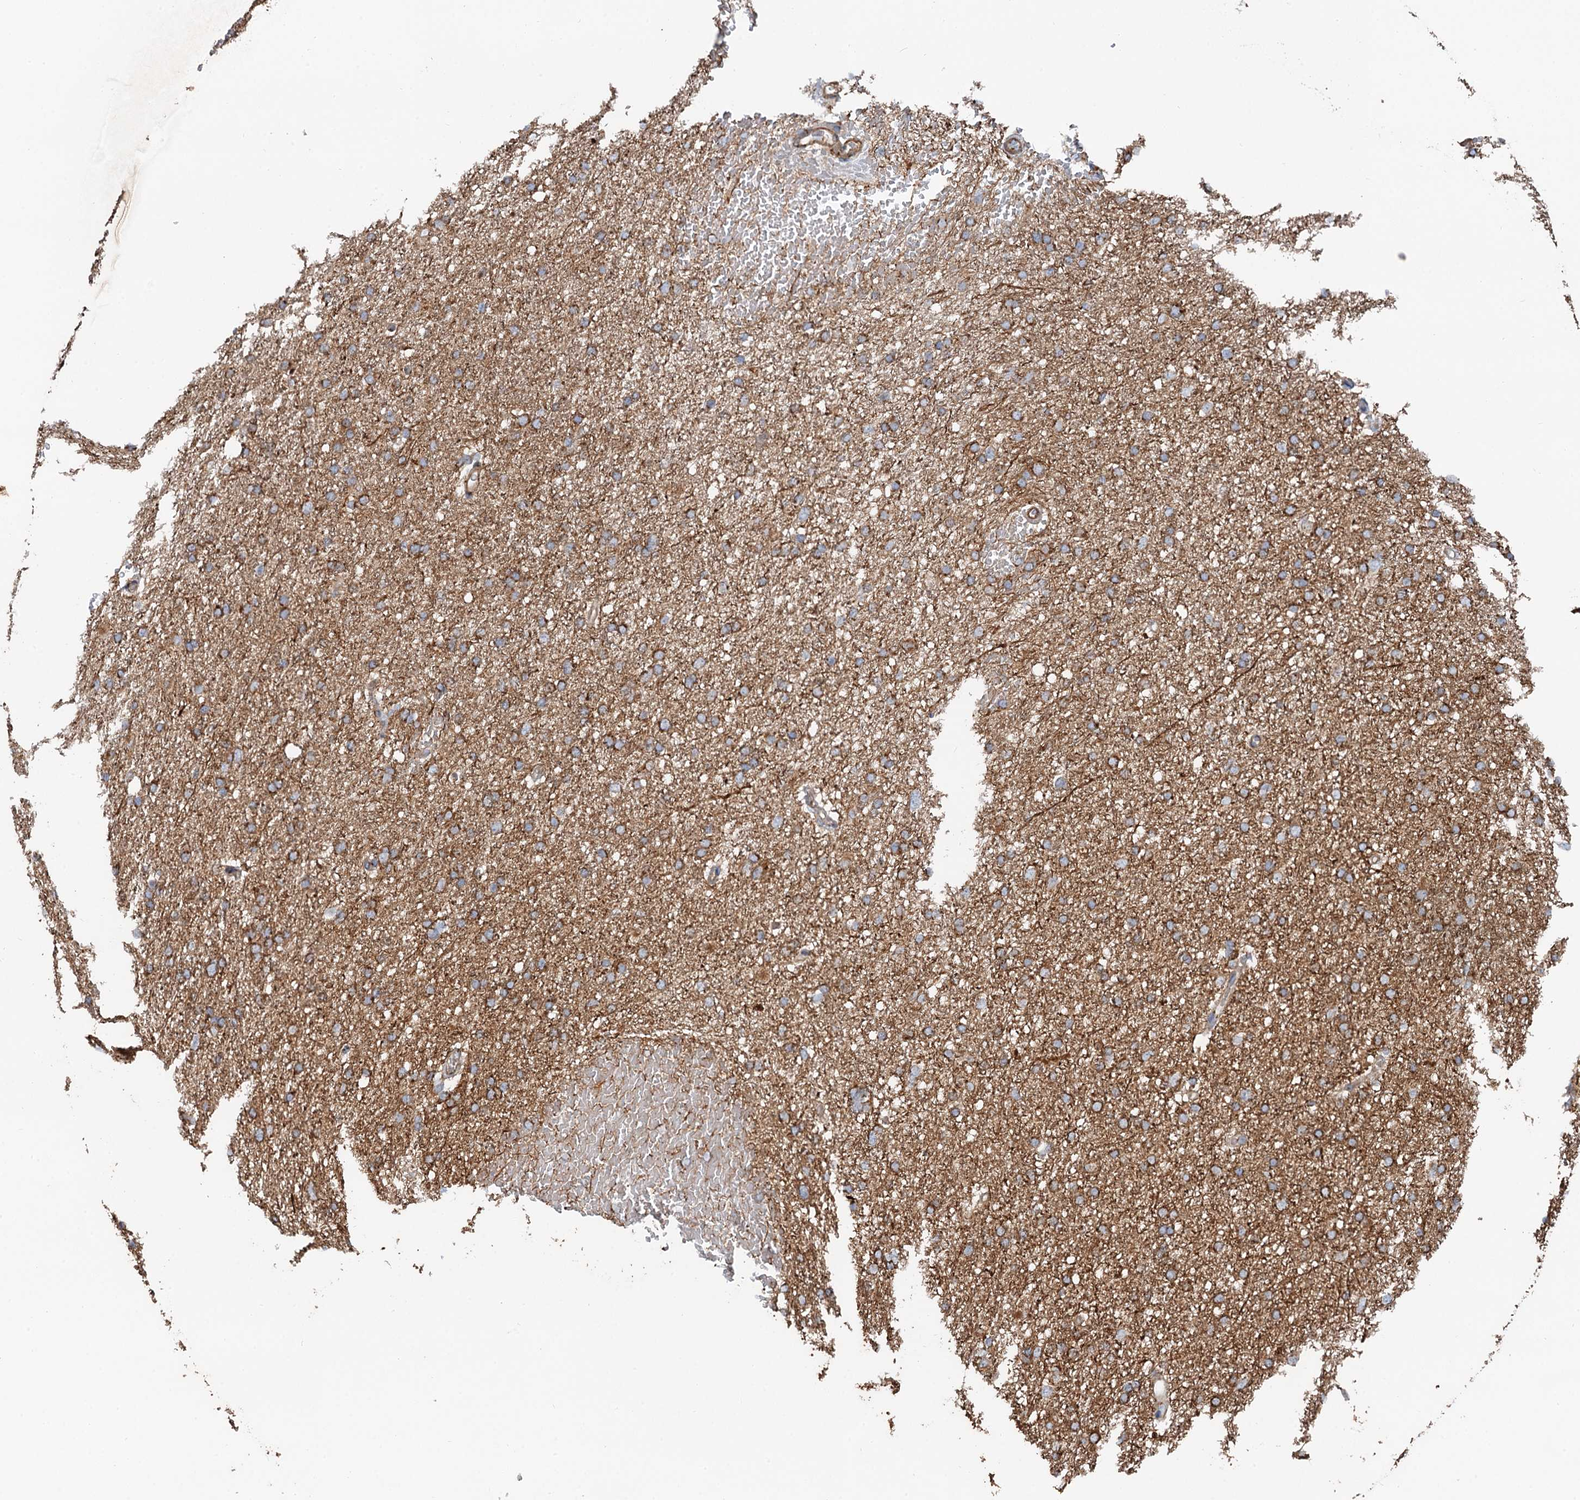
{"staining": {"intensity": "moderate", "quantity": ">75%", "location": "cytoplasmic/membranous"}, "tissue": "glioma", "cell_type": "Tumor cells", "image_type": "cancer", "snomed": [{"axis": "morphology", "description": "Glioma, malignant, High grade"}, {"axis": "topography", "description": "Cerebral cortex"}], "caption": "Protein staining of high-grade glioma (malignant) tissue reveals moderate cytoplasmic/membranous positivity in approximately >75% of tumor cells. The staining was performed using DAB (3,3'-diaminobenzidine) to visualize the protein expression in brown, while the nuclei were stained in blue with hematoxylin (Magnification: 20x).", "gene": "ANKRD26", "patient": {"sex": "female", "age": 36}}